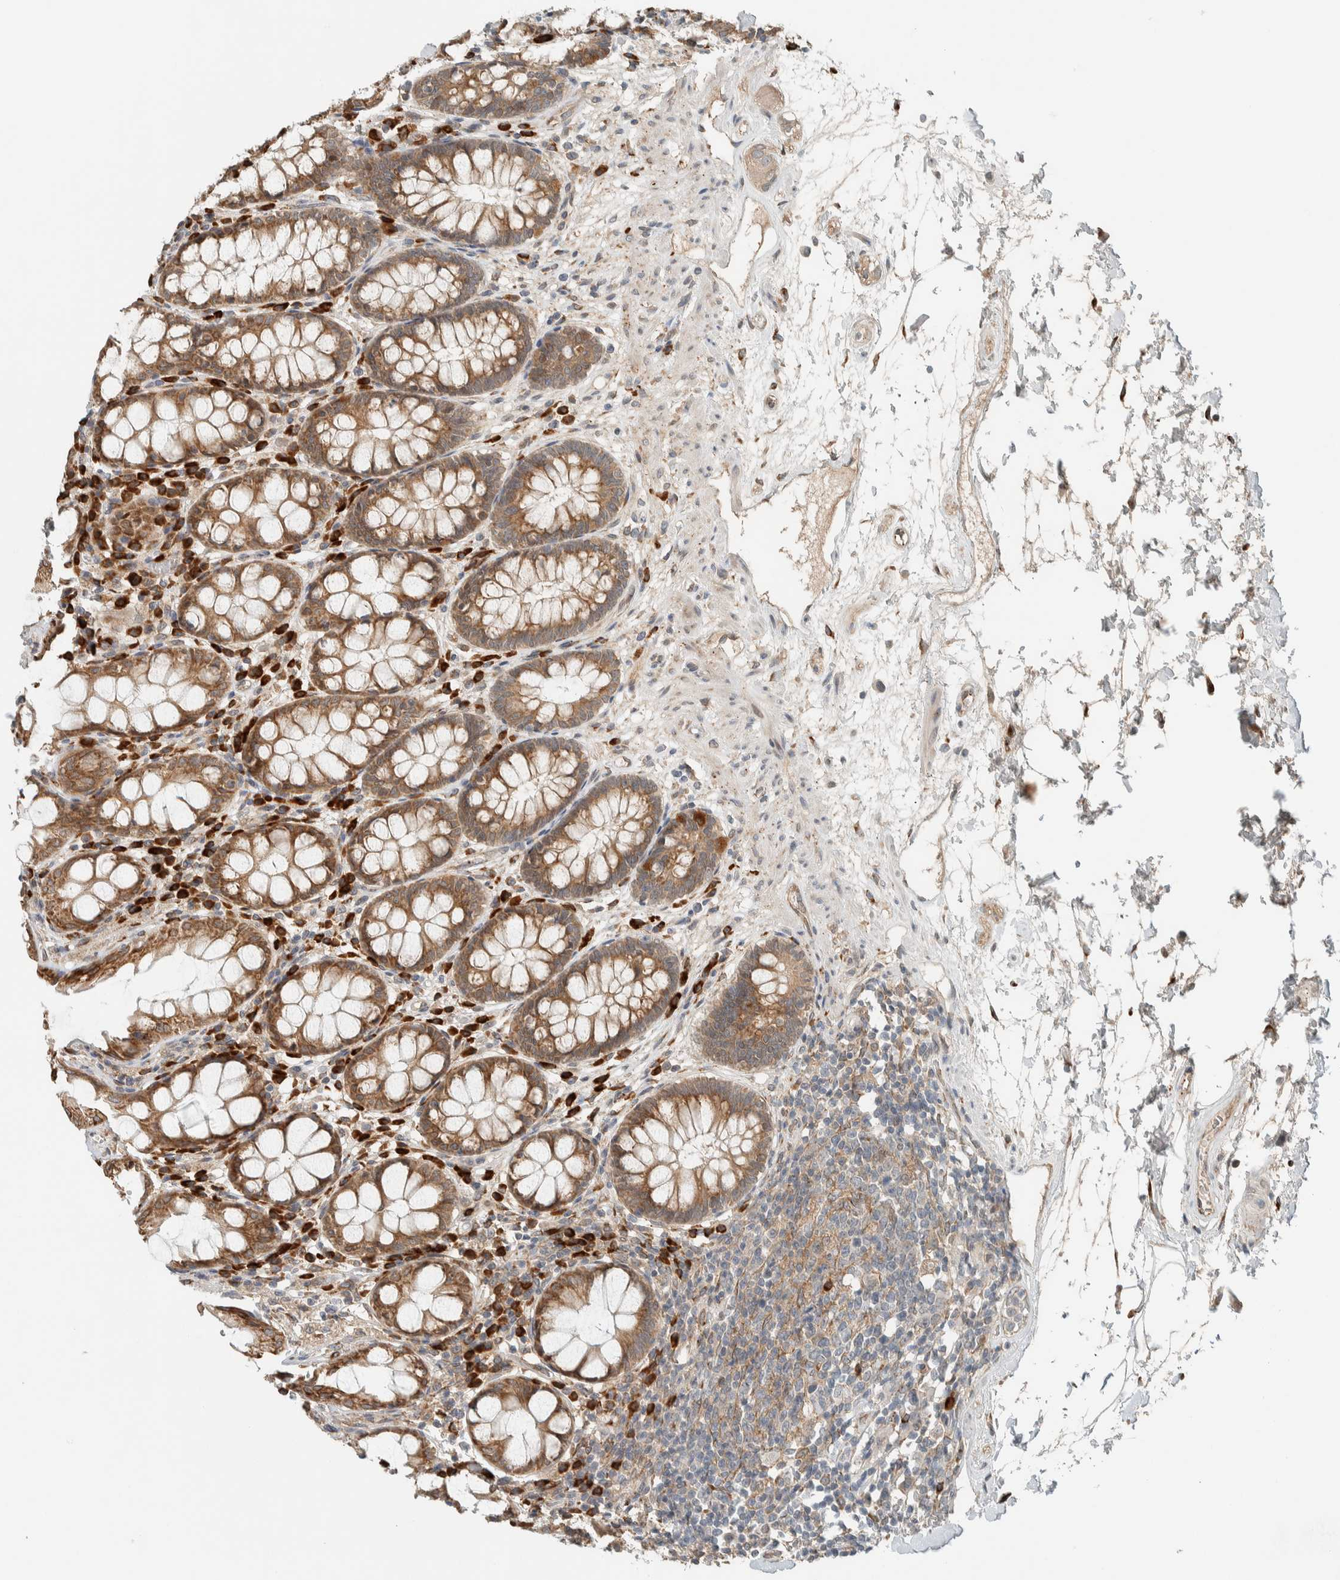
{"staining": {"intensity": "strong", "quantity": ">75%", "location": "cytoplasmic/membranous"}, "tissue": "rectum", "cell_type": "Glandular cells", "image_type": "normal", "snomed": [{"axis": "morphology", "description": "Normal tissue, NOS"}, {"axis": "topography", "description": "Rectum"}], "caption": "Brown immunohistochemical staining in benign rectum reveals strong cytoplasmic/membranous staining in about >75% of glandular cells.", "gene": "CTBP2", "patient": {"sex": "male", "age": 64}}